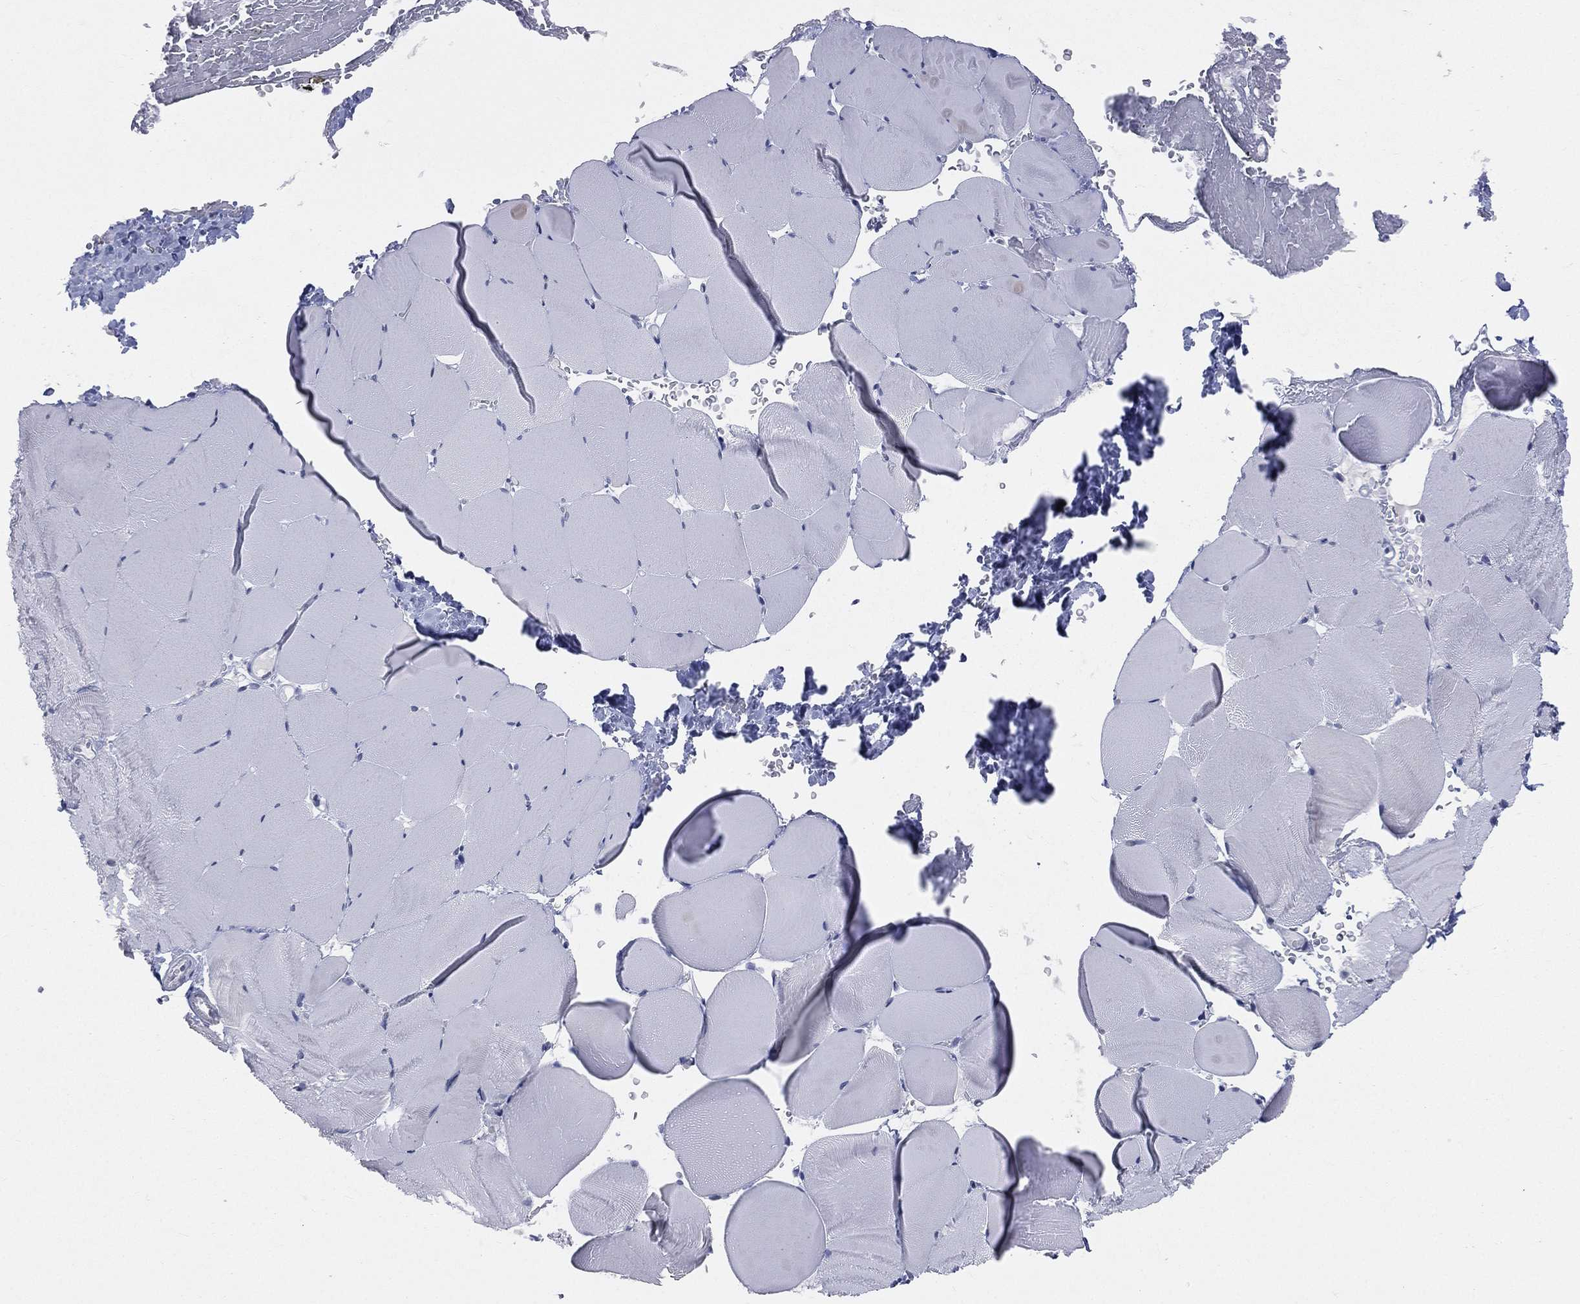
{"staining": {"intensity": "negative", "quantity": "none", "location": "none"}, "tissue": "skeletal muscle", "cell_type": "Myocytes", "image_type": "normal", "snomed": [{"axis": "morphology", "description": "Normal tissue, NOS"}, {"axis": "topography", "description": "Skeletal muscle"}], "caption": "Immunohistochemical staining of unremarkable skeletal muscle shows no significant positivity in myocytes. The staining is performed using DAB brown chromogen with nuclei counter-stained in using hematoxylin.", "gene": "DMKN", "patient": {"sex": "female", "age": 37}}